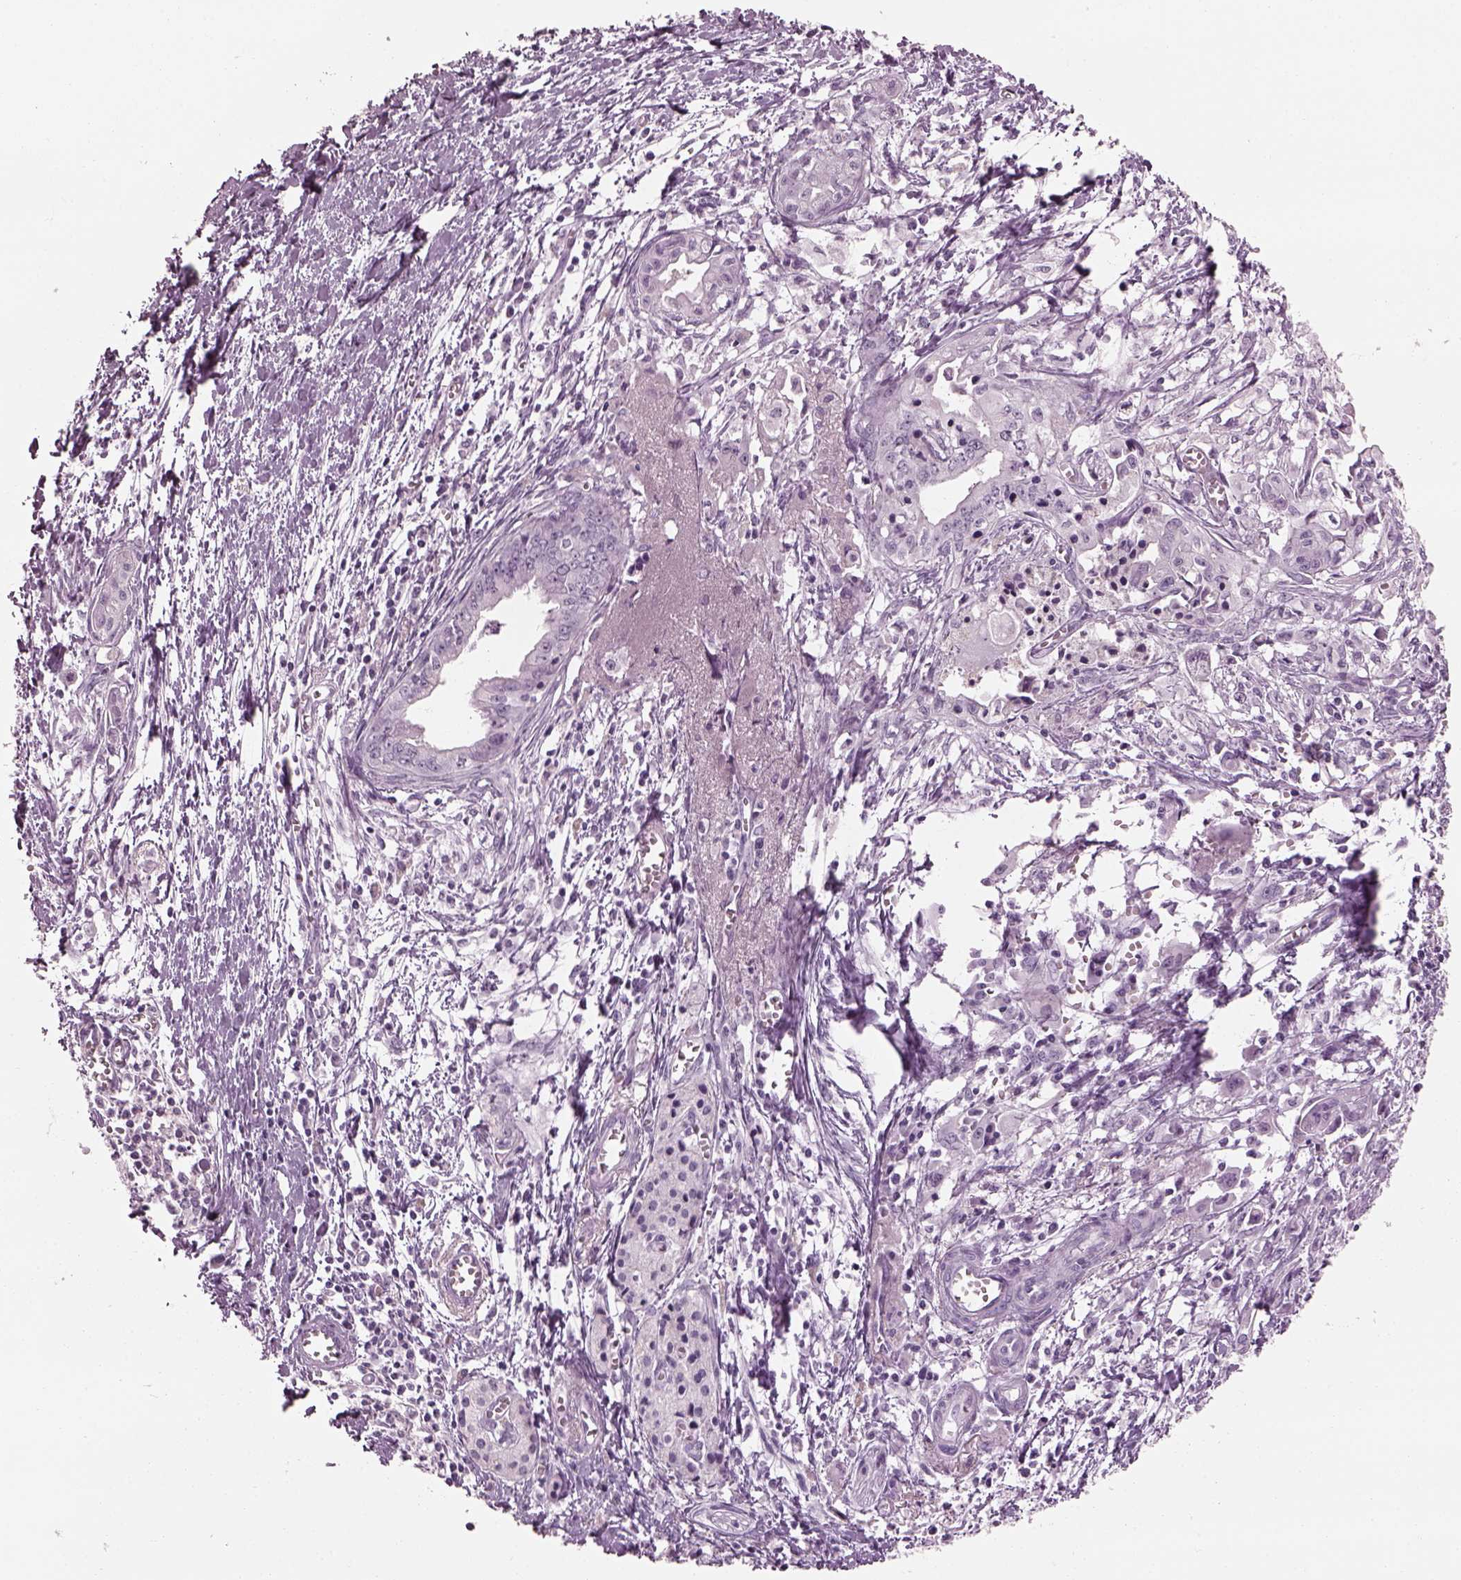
{"staining": {"intensity": "negative", "quantity": "none", "location": "none"}, "tissue": "pancreatic cancer", "cell_type": "Tumor cells", "image_type": "cancer", "snomed": [{"axis": "morphology", "description": "Adenocarcinoma, NOS"}, {"axis": "topography", "description": "Pancreas"}], "caption": "A high-resolution micrograph shows IHC staining of pancreatic cancer (adenocarcinoma), which reveals no significant staining in tumor cells.", "gene": "ADGRG2", "patient": {"sex": "female", "age": 61}}